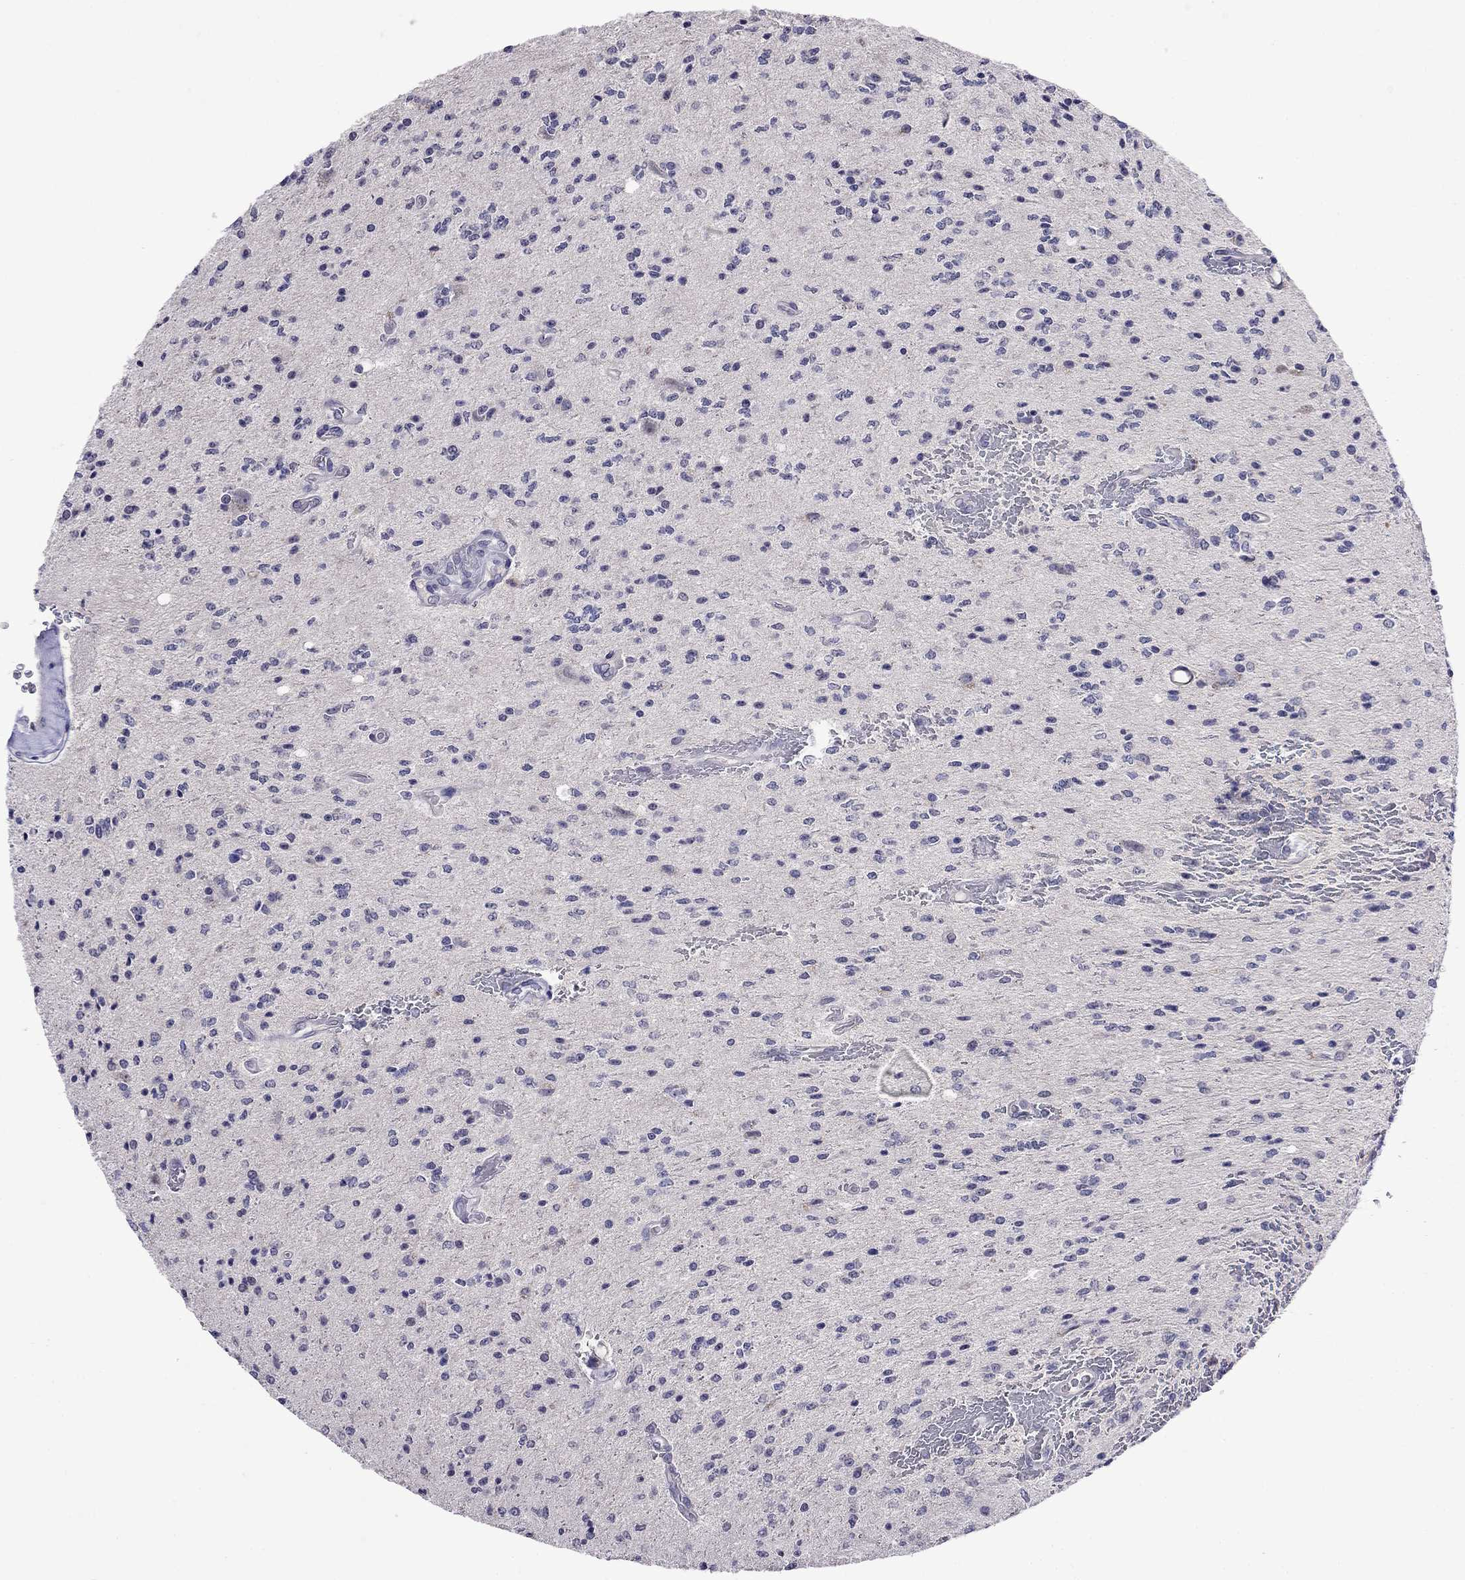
{"staining": {"intensity": "negative", "quantity": "none", "location": "none"}, "tissue": "glioma", "cell_type": "Tumor cells", "image_type": "cancer", "snomed": [{"axis": "morphology", "description": "Glioma, malignant, Low grade"}, {"axis": "topography", "description": "Brain"}], "caption": "High magnification brightfield microscopy of malignant glioma (low-grade) stained with DAB (brown) and counterstained with hematoxylin (blue): tumor cells show no significant expression.", "gene": "STAR", "patient": {"sex": "male", "age": 67}}